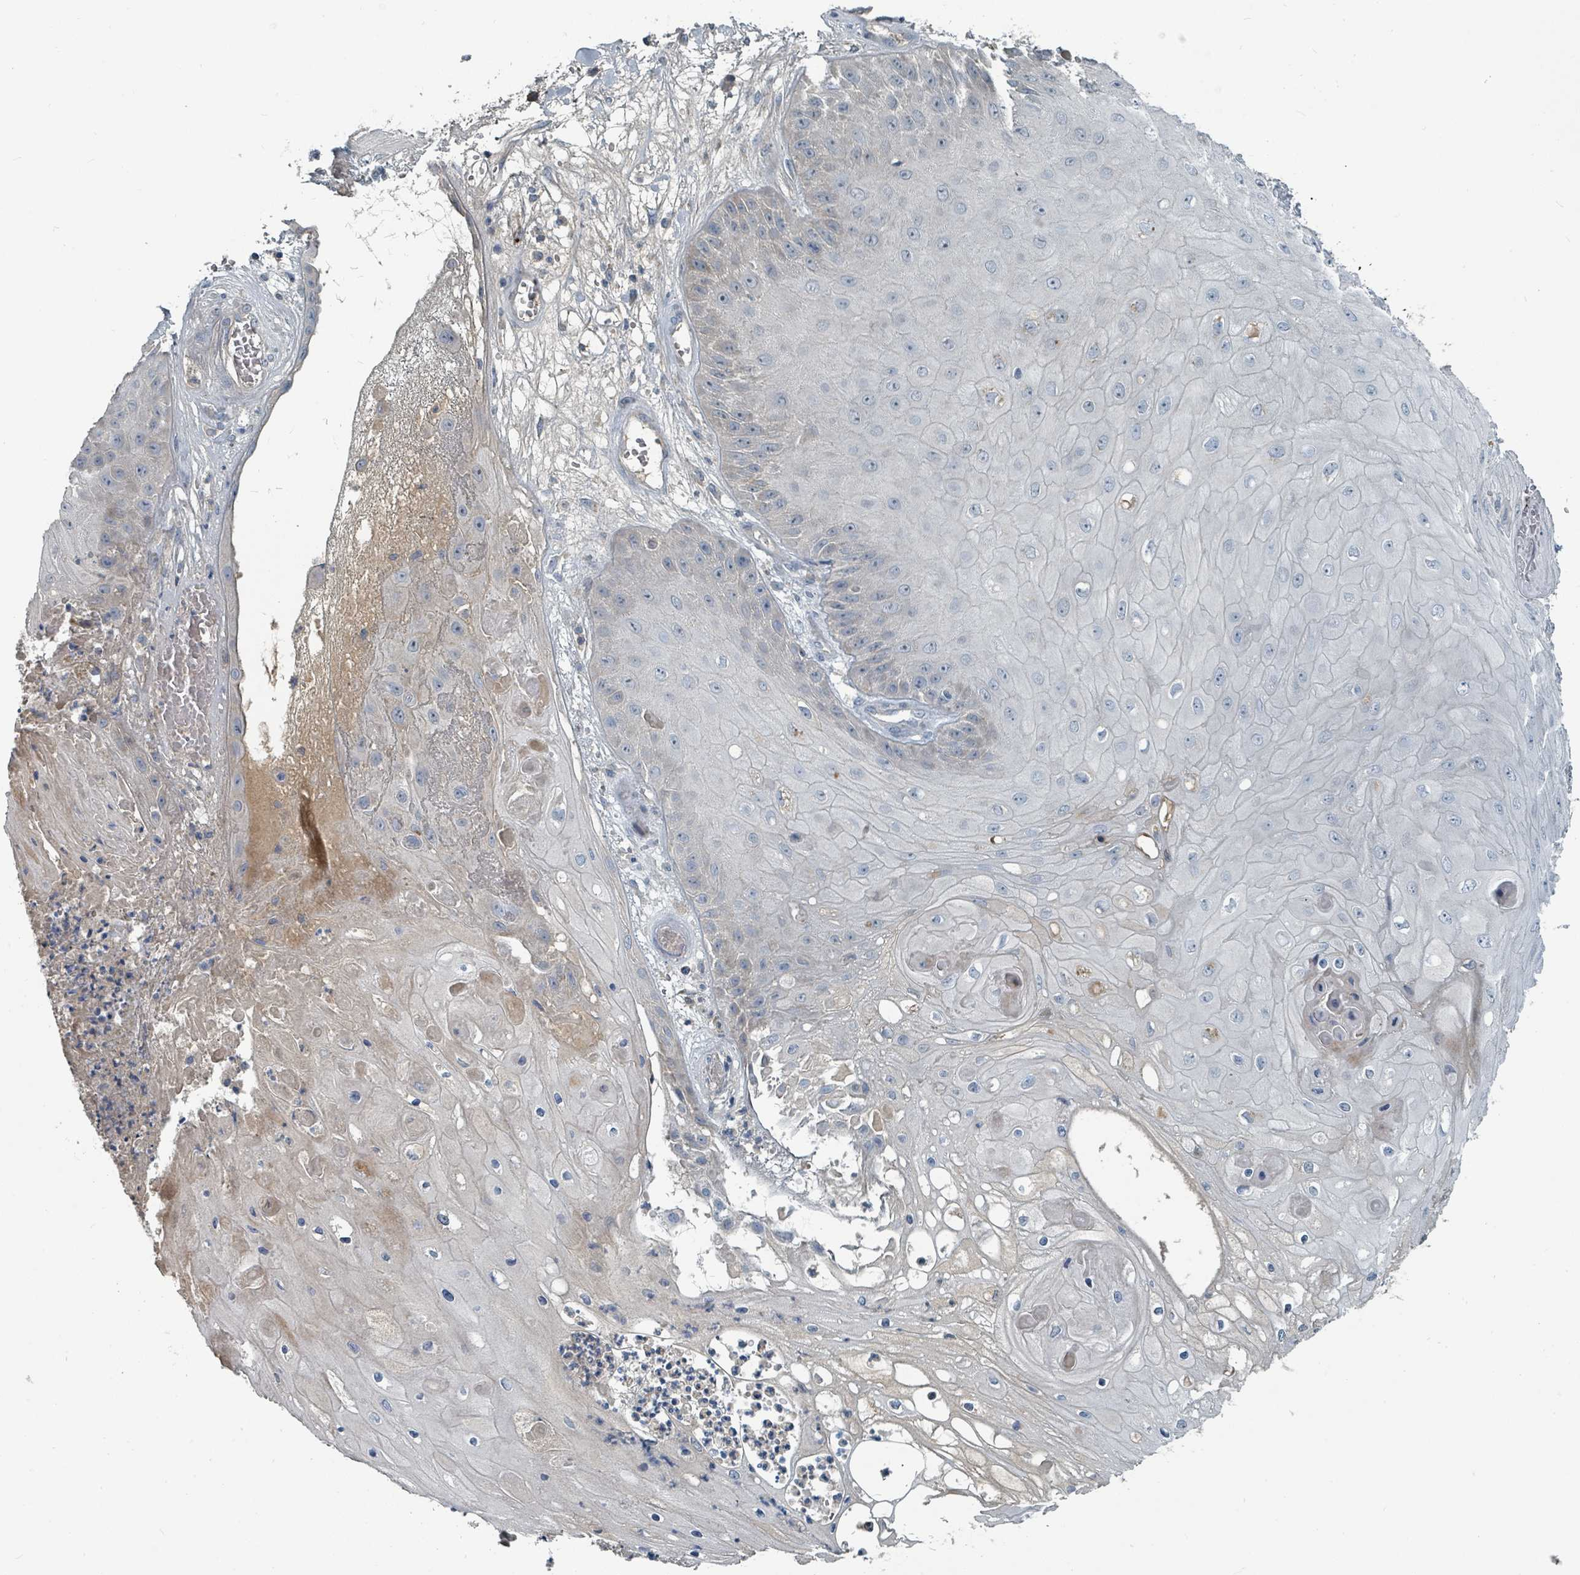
{"staining": {"intensity": "negative", "quantity": "none", "location": "none"}, "tissue": "skin cancer", "cell_type": "Tumor cells", "image_type": "cancer", "snomed": [{"axis": "morphology", "description": "Squamous cell carcinoma, NOS"}, {"axis": "topography", "description": "Skin"}], "caption": "Tumor cells show no significant positivity in squamous cell carcinoma (skin).", "gene": "SLC44A5", "patient": {"sex": "male", "age": 70}}